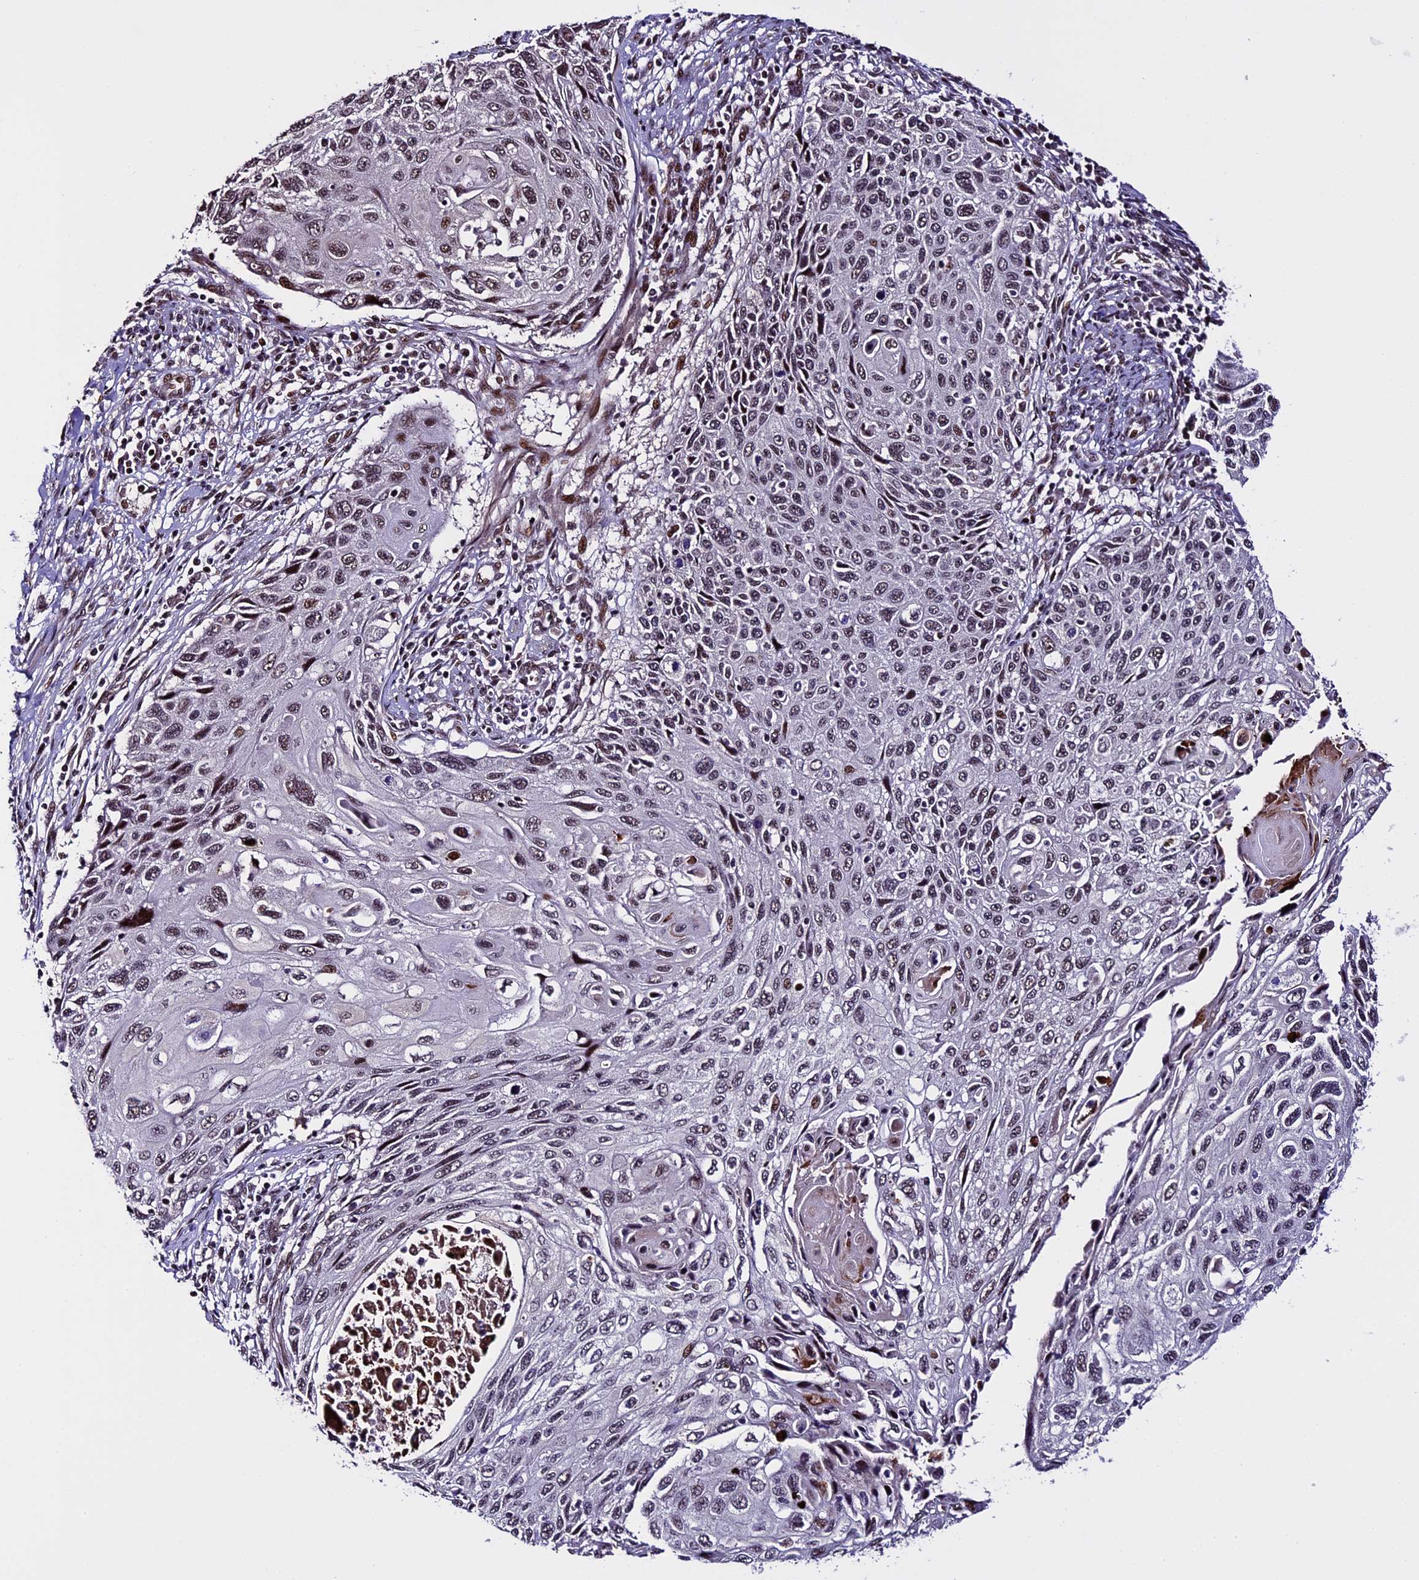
{"staining": {"intensity": "weak", "quantity": "25%-75%", "location": "nuclear"}, "tissue": "cervical cancer", "cell_type": "Tumor cells", "image_type": "cancer", "snomed": [{"axis": "morphology", "description": "Squamous cell carcinoma, NOS"}, {"axis": "topography", "description": "Cervix"}], "caption": "Cervical cancer (squamous cell carcinoma) stained for a protein shows weak nuclear positivity in tumor cells. The protein is stained brown, and the nuclei are stained in blue (DAB (3,3'-diaminobenzidine) IHC with brightfield microscopy, high magnification).", "gene": "TCP11L2", "patient": {"sex": "female", "age": 70}}